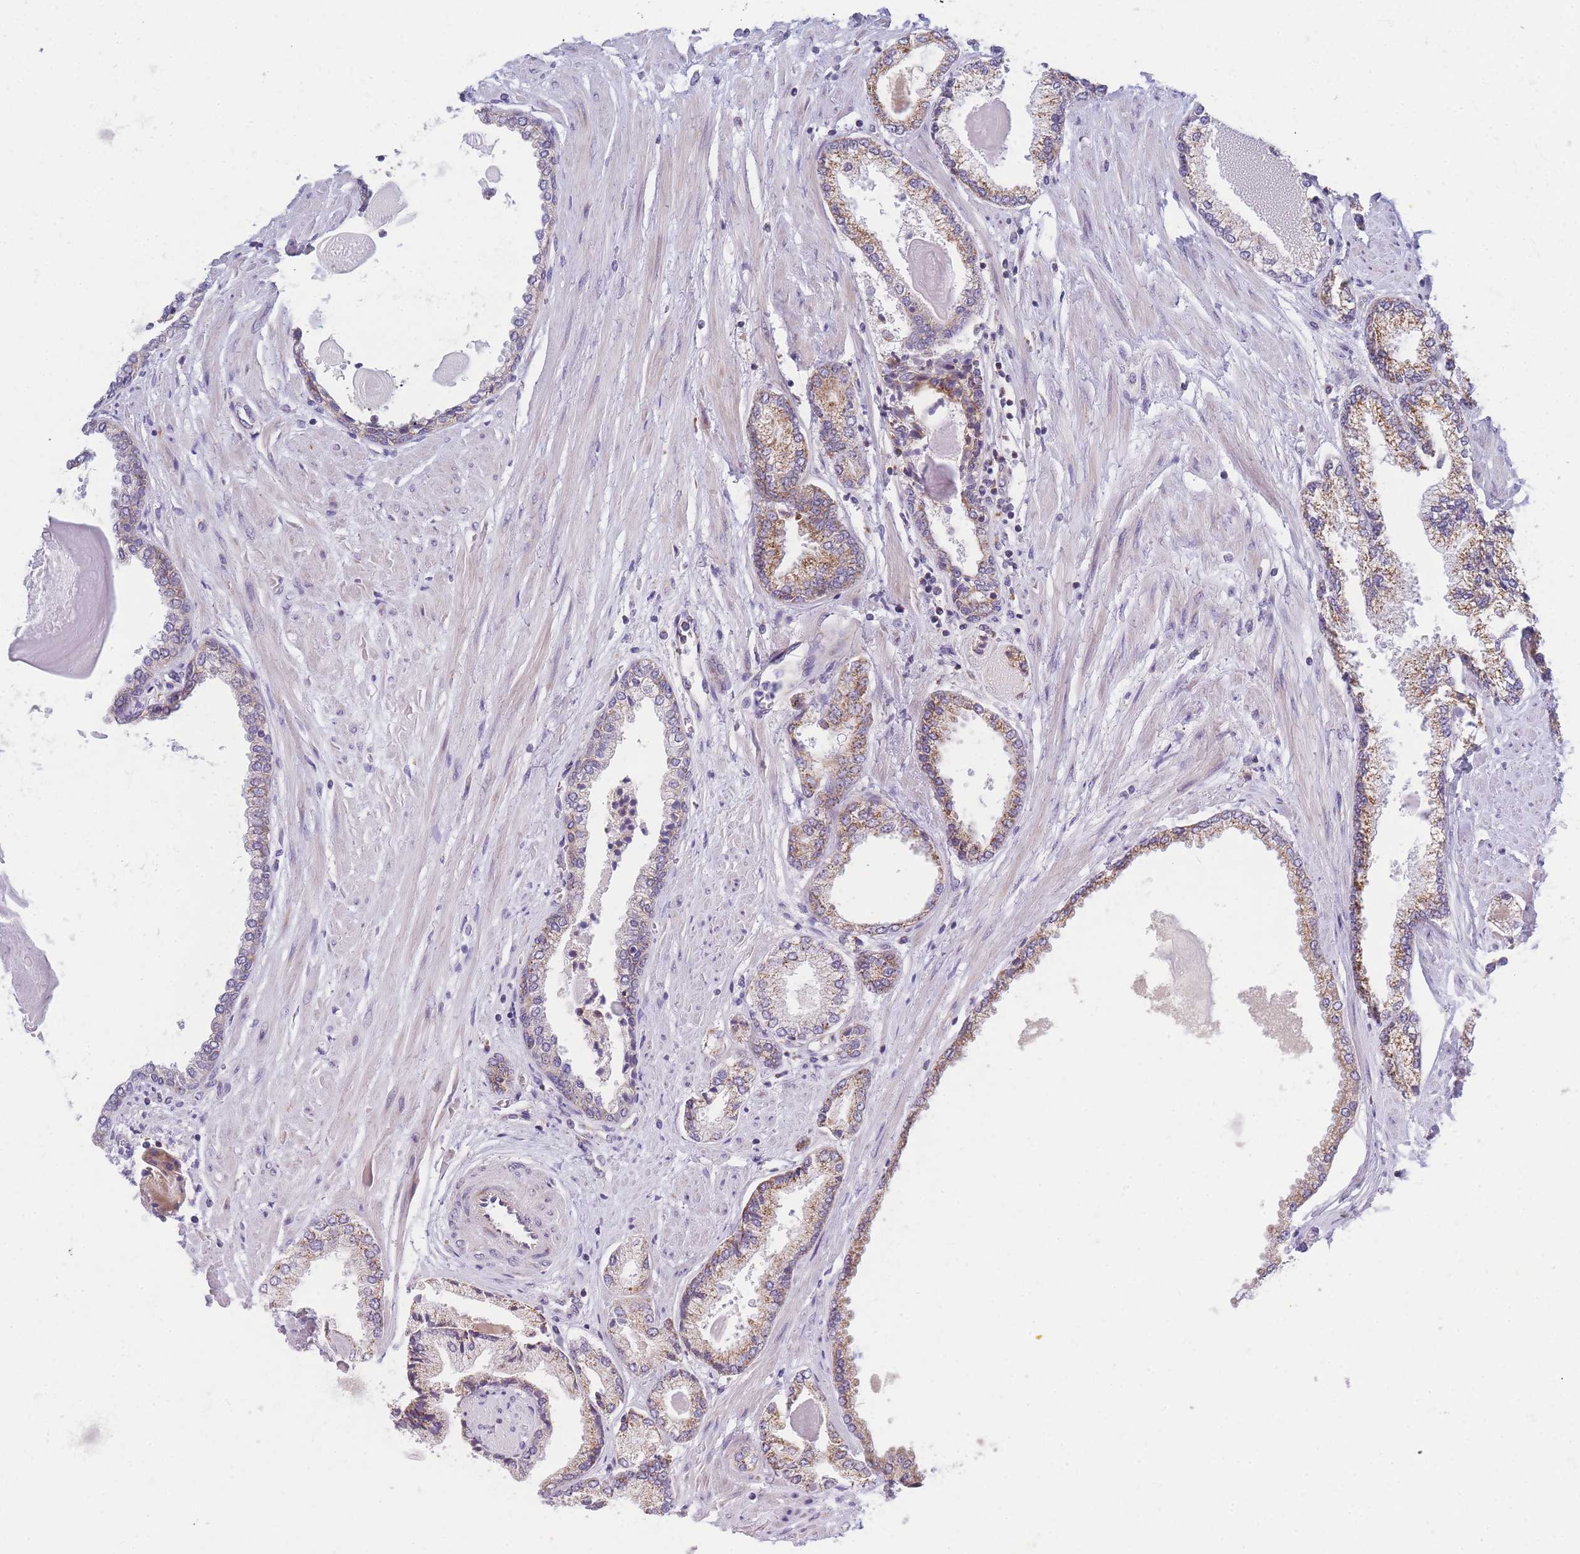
{"staining": {"intensity": "moderate", "quantity": "25%-75%", "location": "cytoplasmic/membranous"}, "tissue": "prostate cancer", "cell_type": "Tumor cells", "image_type": "cancer", "snomed": [{"axis": "morphology", "description": "Adenocarcinoma, High grade"}, {"axis": "topography", "description": "Prostate"}], "caption": "Immunohistochemical staining of human prostate cancer shows medium levels of moderate cytoplasmic/membranous positivity in approximately 25%-75% of tumor cells.", "gene": "MRPS11", "patient": {"sex": "male", "age": 68}}